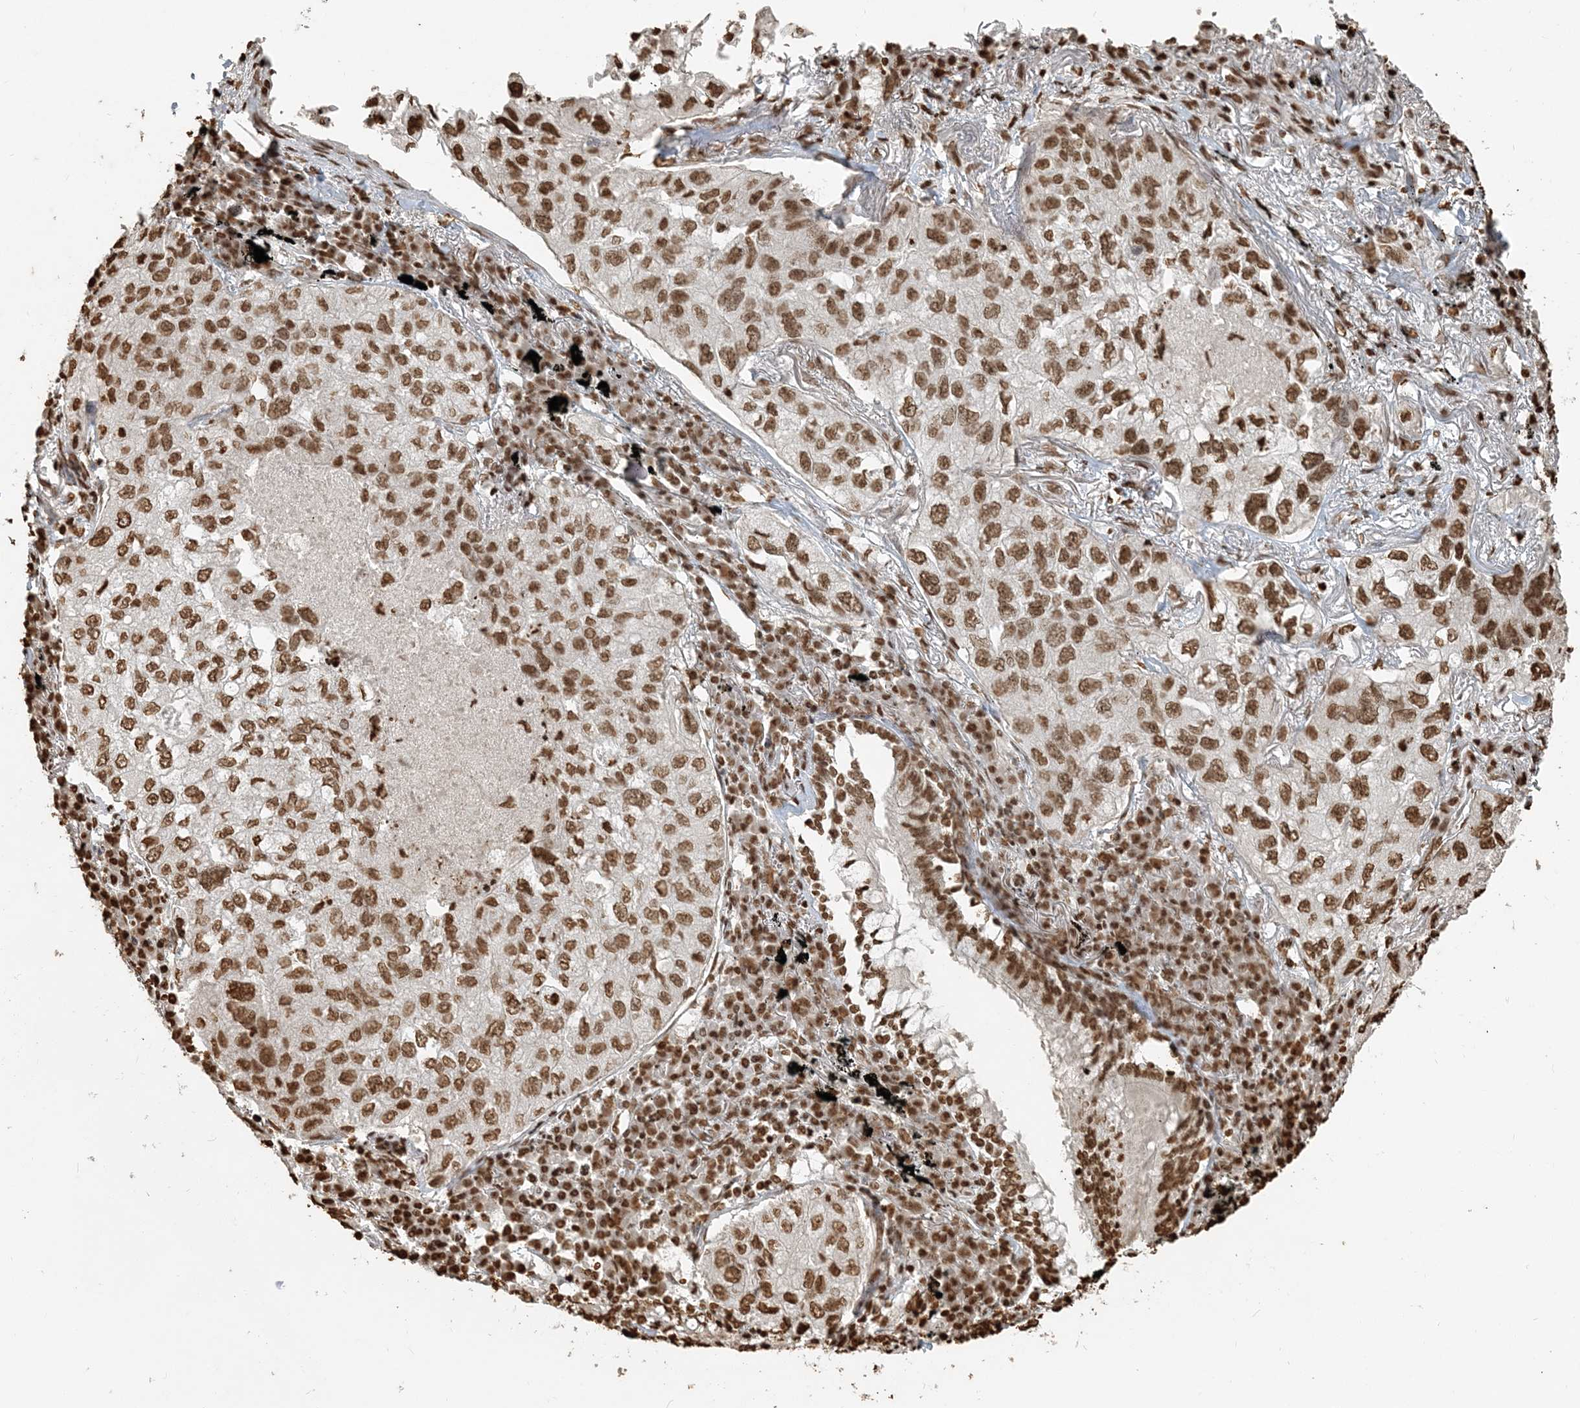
{"staining": {"intensity": "moderate", "quantity": ">75%", "location": "nuclear"}, "tissue": "lung cancer", "cell_type": "Tumor cells", "image_type": "cancer", "snomed": [{"axis": "morphology", "description": "Adenocarcinoma, NOS"}, {"axis": "topography", "description": "Lung"}], "caption": "Lung cancer stained with immunohistochemistry (IHC) exhibits moderate nuclear positivity in about >75% of tumor cells.", "gene": "H3-3B", "patient": {"sex": "male", "age": 65}}